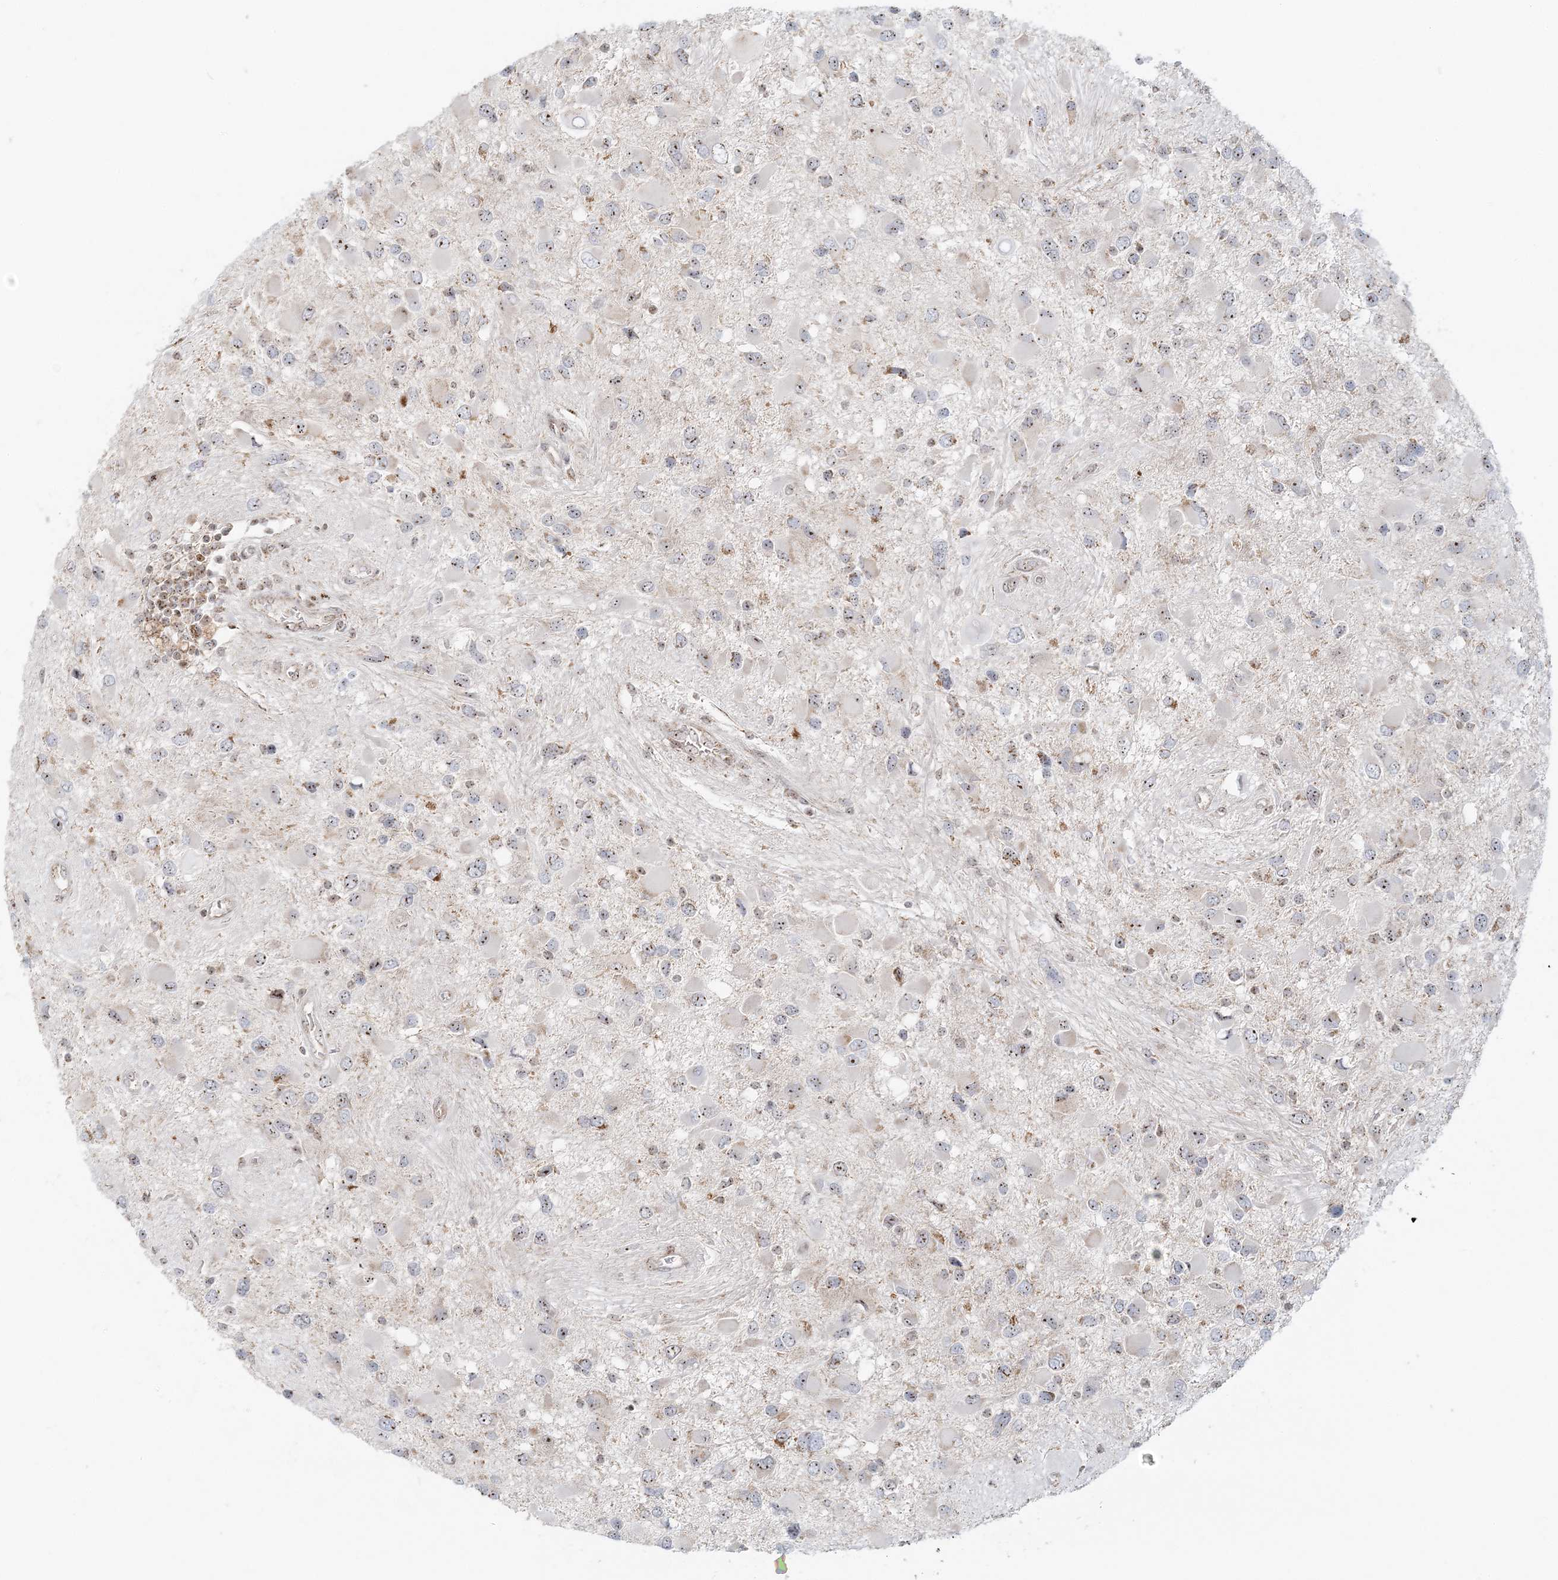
{"staining": {"intensity": "weak", "quantity": "25%-75%", "location": "nuclear"}, "tissue": "glioma", "cell_type": "Tumor cells", "image_type": "cancer", "snomed": [{"axis": "morphology", "description": "Glioma, malignant, High grade"}, {"axis": "topography", "description": "Brain"}], "caption": "Human malignant glioma (high-grade) stained with a brown dye exhibits weak nuclear positive expression in about 25%-75% of tumor cells.", "gene": "UBE2F", "patient": {"sex": "male", "age": 53}}